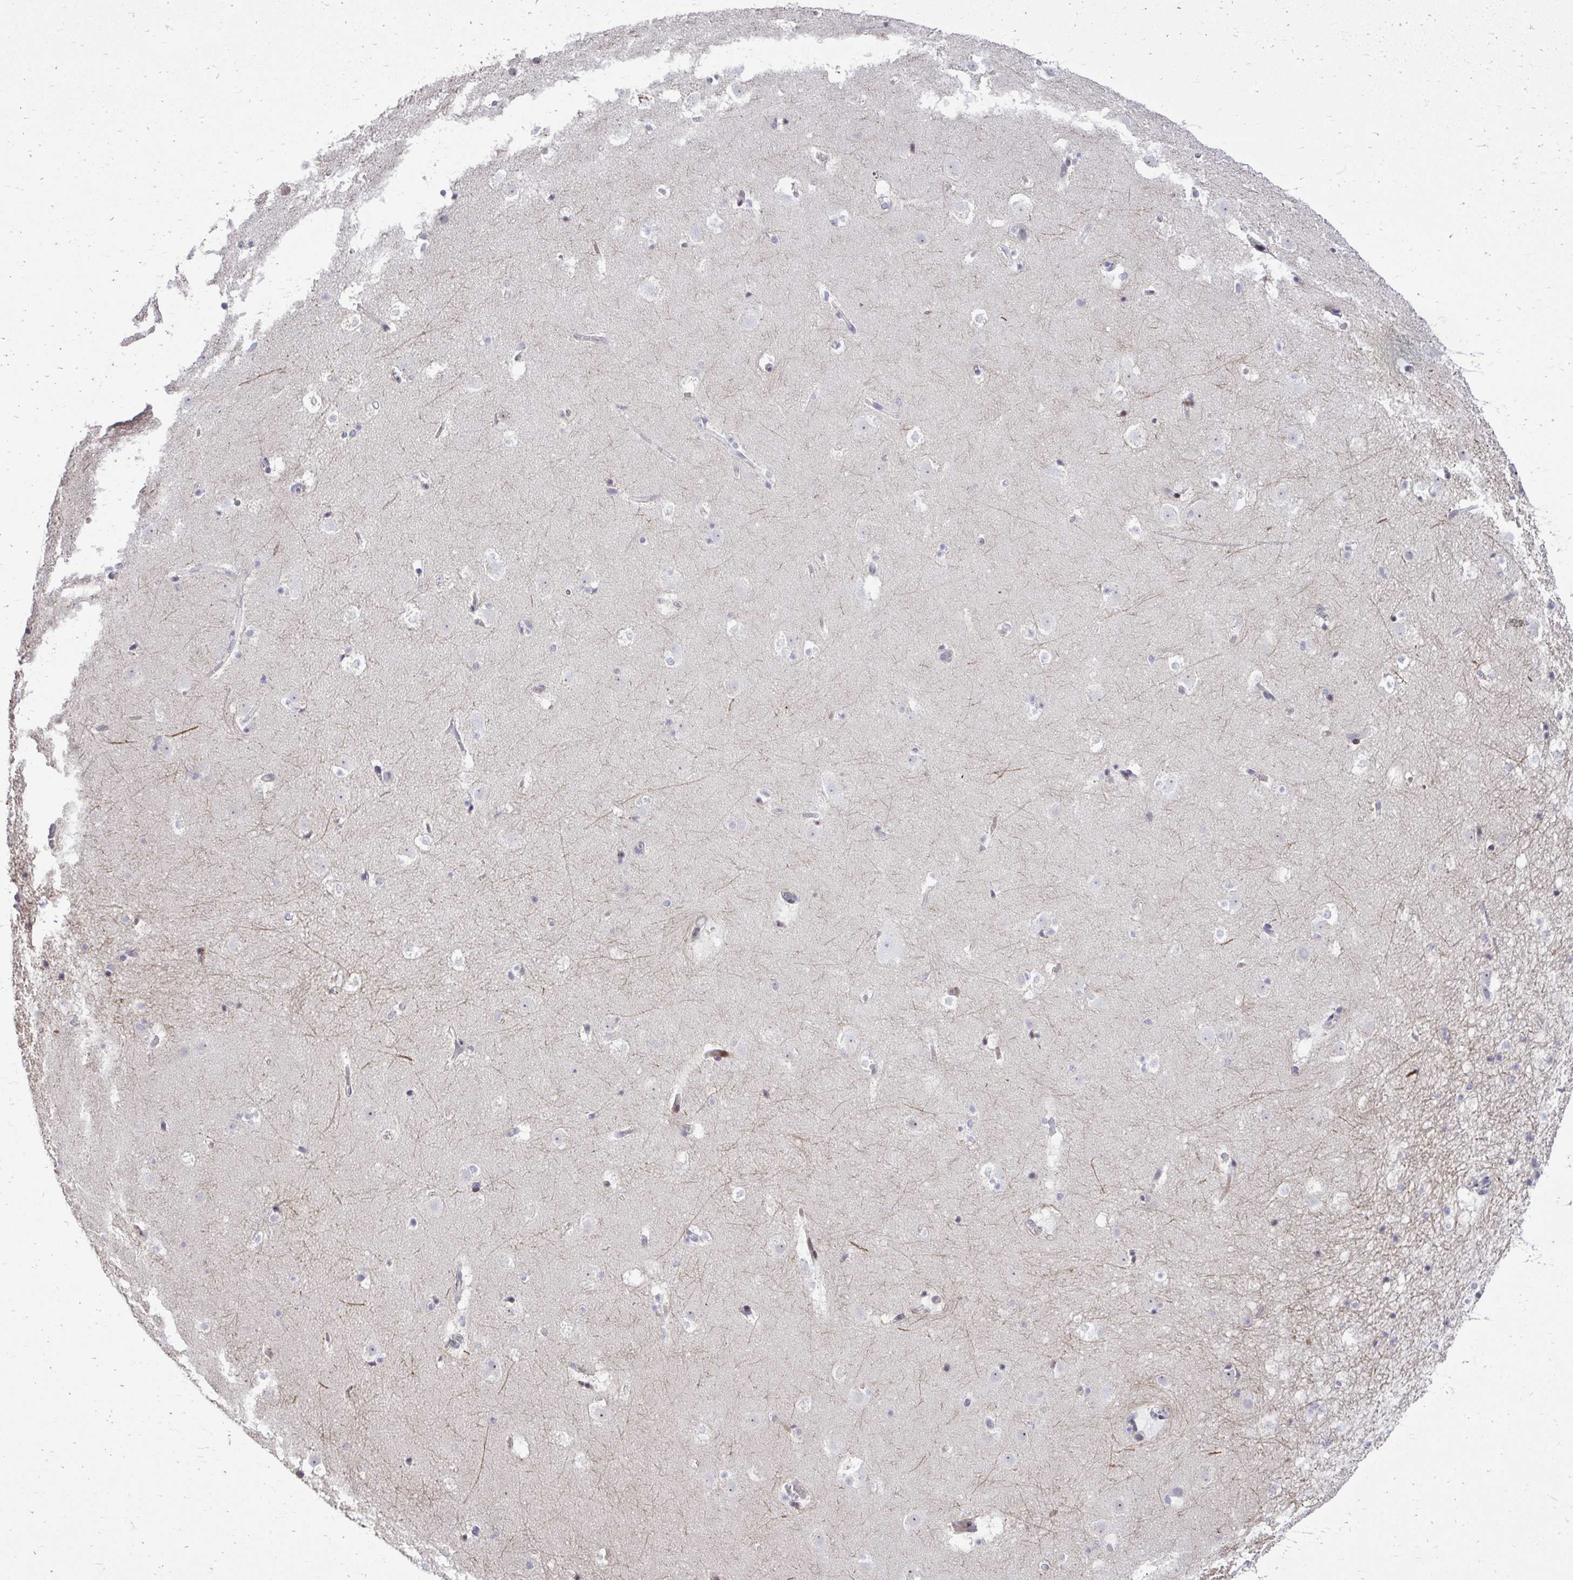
{"staining": {"intensity": "negative", "quantity": "none", "location": "none"}, "tissue": "caudate", "cell_type": "Glial cells", "image_type": "normal", "snomed": [{"axis": "morphology", "description": "Normal tissue, NOS"}, {"axis": "topography", "description": "Lateral ventricle wall"}], "caption": "An IHC image of unremarkable caudate is shown. There is no staining in glial cells of caudate. The staining is performed using DAB brown chromogen with nuclei counter-stained in using hematoxylin.", "gene": "DLX4", "patient": {"sex": "male", "age": 37}}